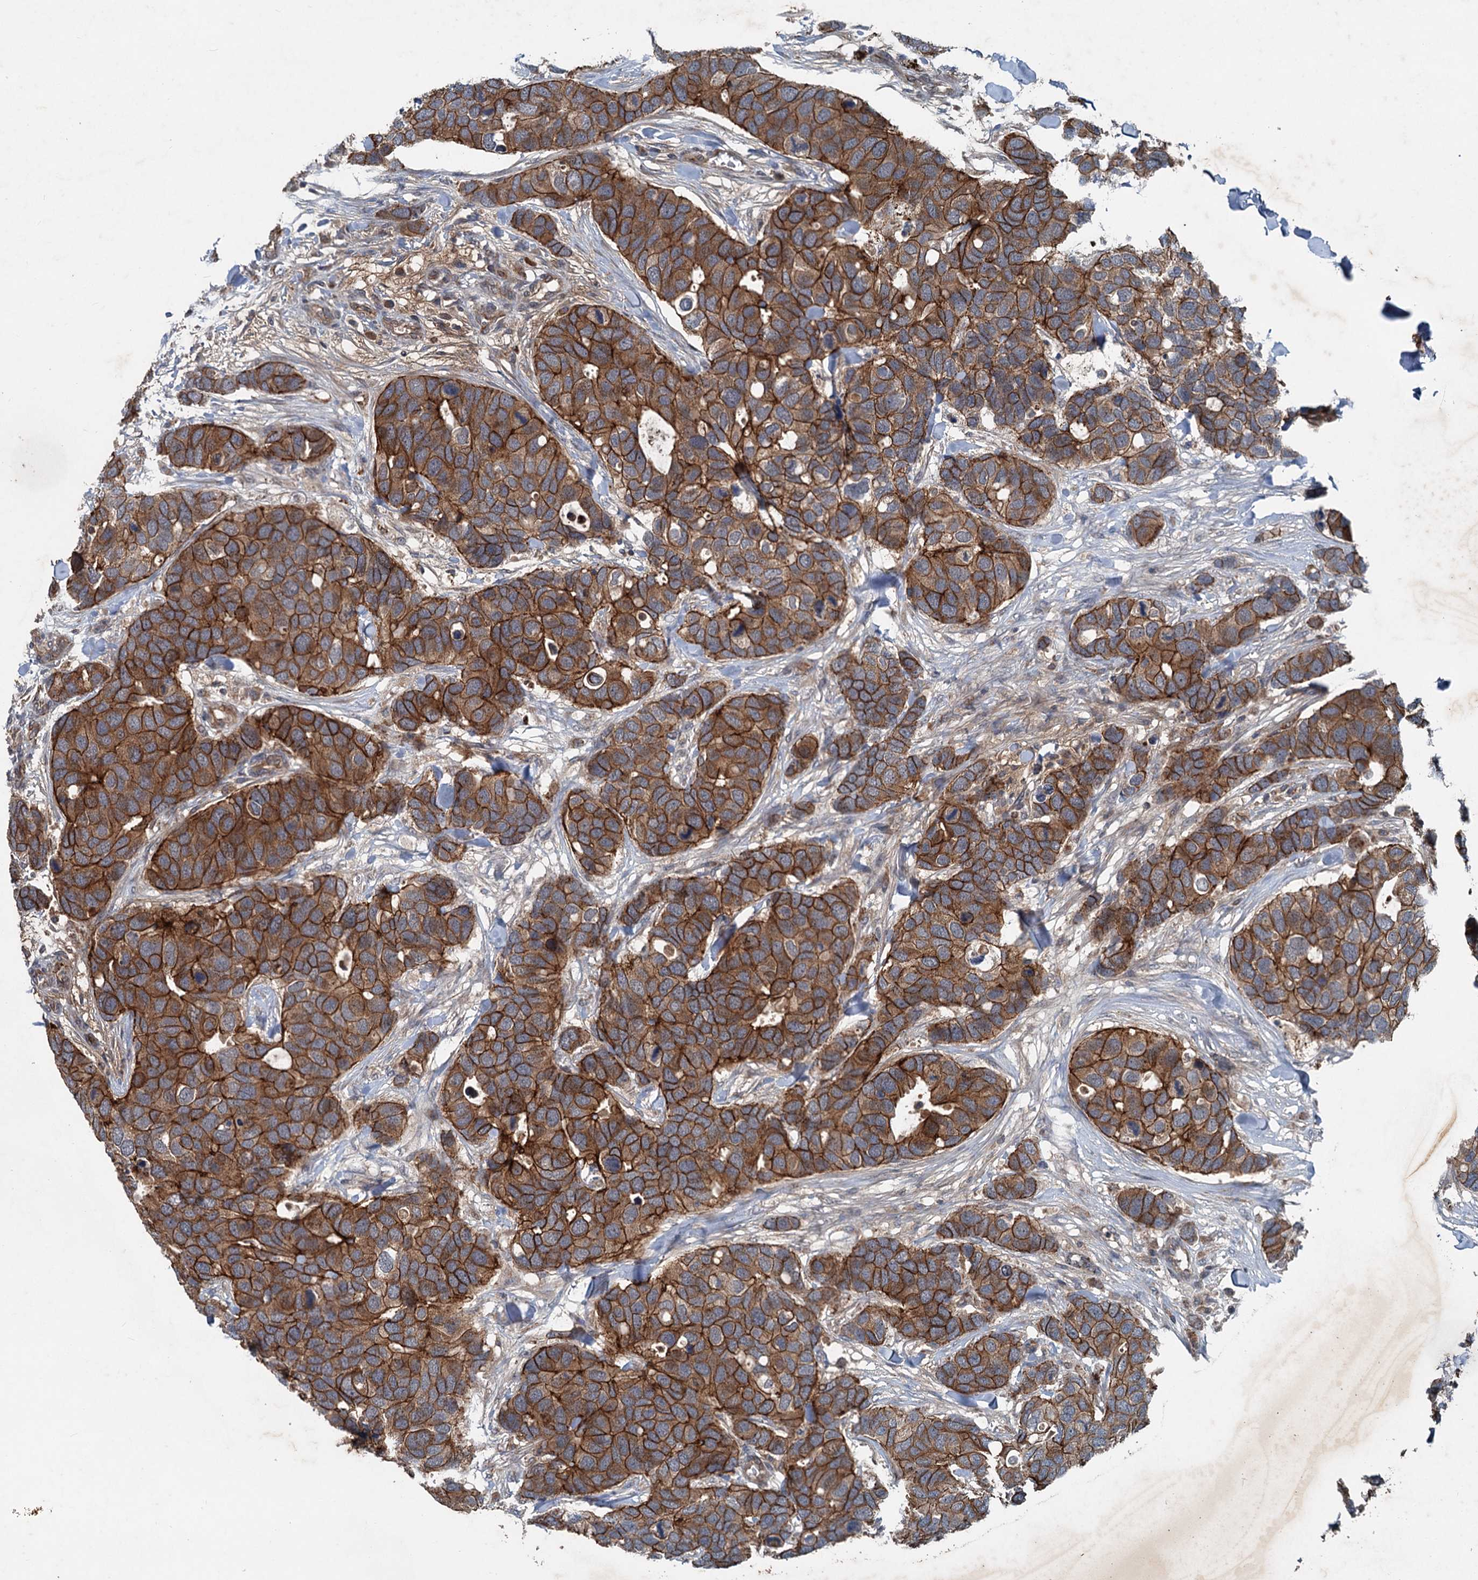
{"staining": {"intensity": "strong", "quantity": ">75%", "location": "cytoplasmic/membranous"}, "tissue": "breast cancer", "cell_type": "Tumor cells", "image_type": "cancer", "snomed": [{"axis": "morphology", "description": "Duct carcinoma"}, {"axis": "topography", "description": "Breast"}], "caption": "Breast infiltrating ductal carcinoma stained for a protein displays strong cytoplasmic/membranous positivity in tumor cells. Immunohistochemistry (ihc) stains the protein of interest in brown and the nuclei are stained blue.", "gene": "N4BP2L2", "patient": {"sex": "female", "age": 83}}